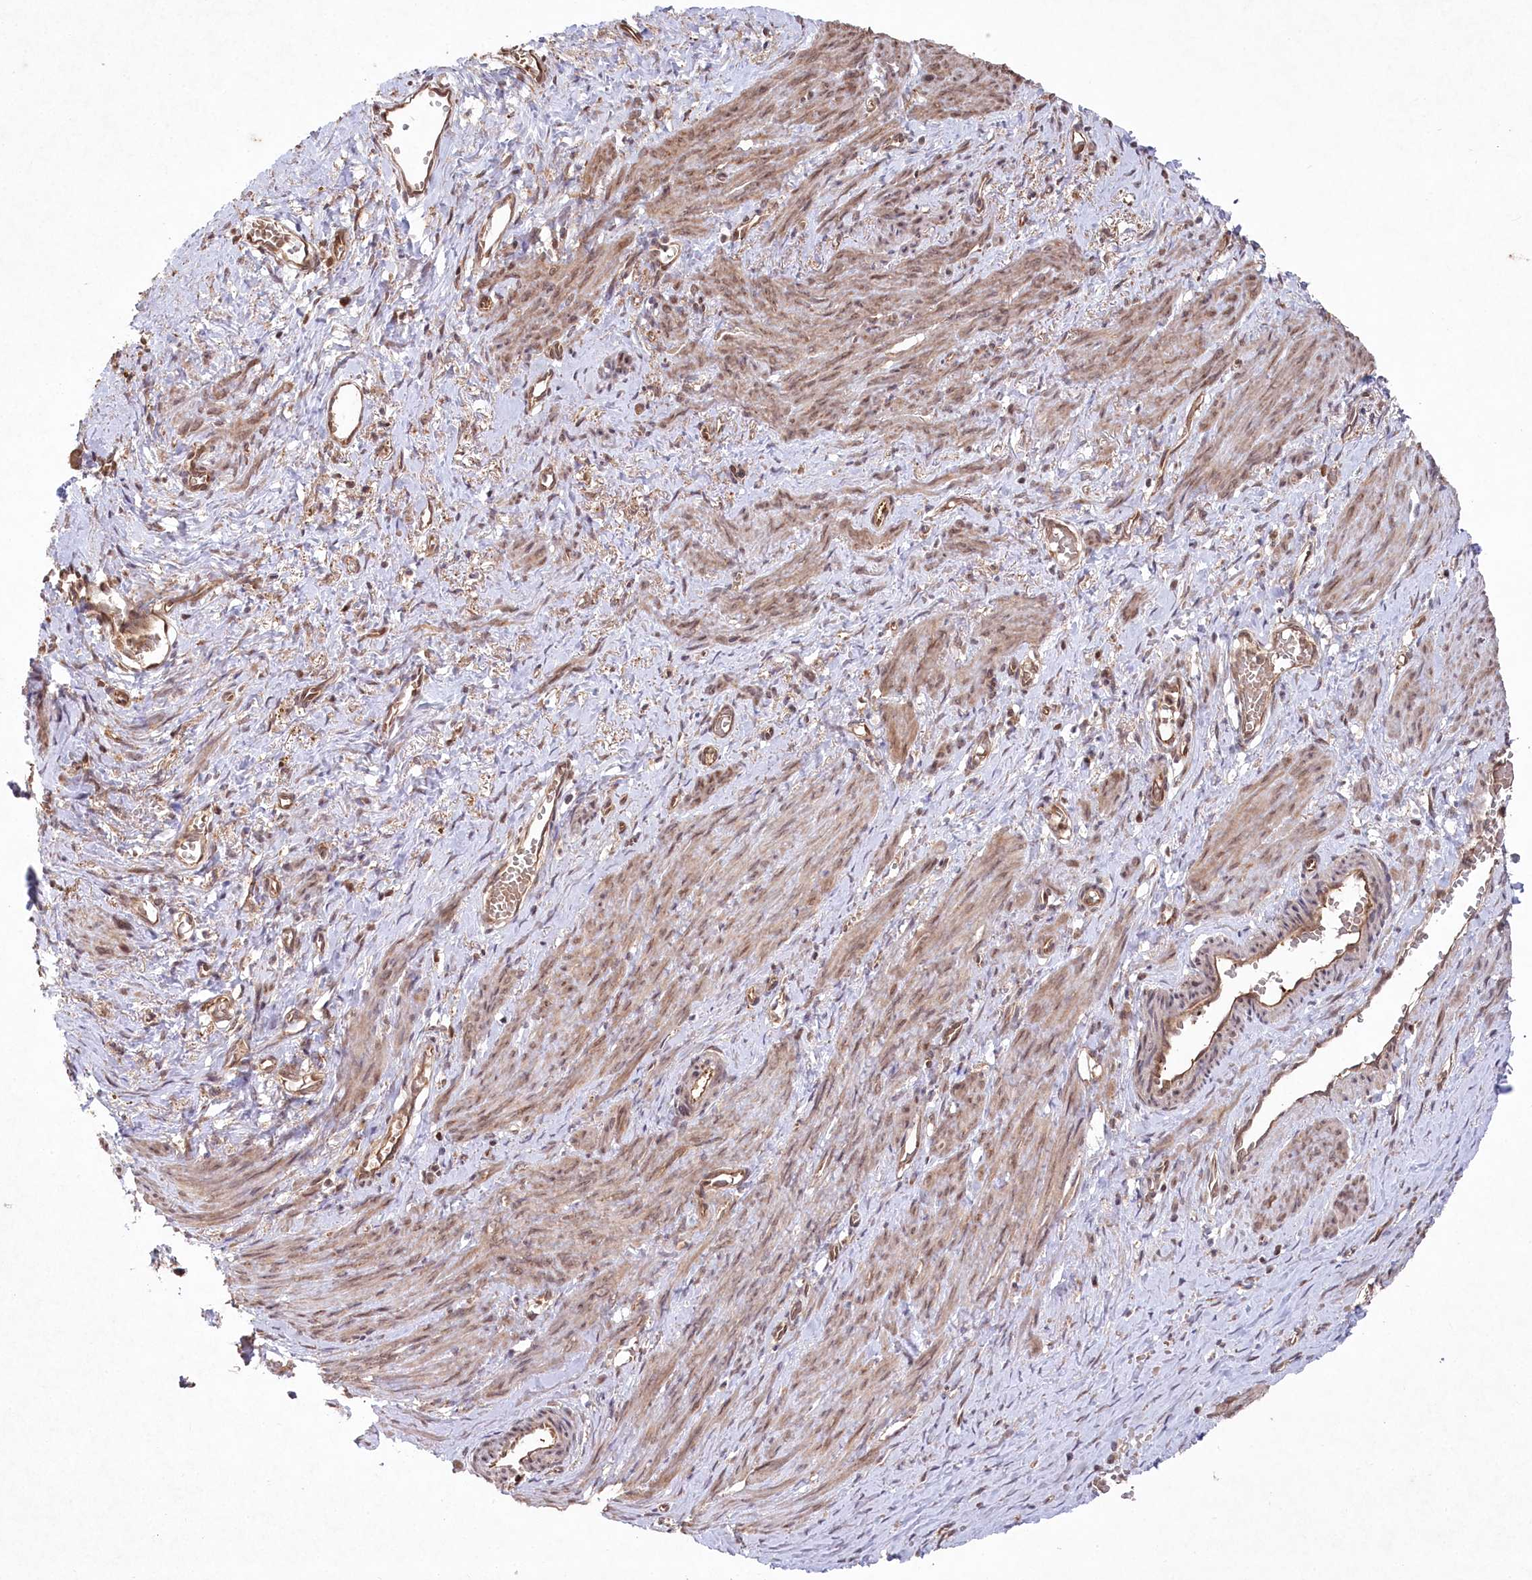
{"staining": {"intensity": "moderate", "quantity": ">75%", "location": "cytoplasmic/membranous,nuclear"}, "tissue": "smooth muscle", "cell_type": "Smooth muscle cells", "image_type": "normal", "snomed": [{"axis": "morphology", "description": "Normal tissue, NOS"}, {"axis": "topography", "description": "Endometrium"}], "caption": "Immunohistochemistry (IHC) of unremarkable human smooth muscle exhibits medium levels of moderate cytoplasmic/membranous,nuclear expression in approximately >75% of smooth muscle cells.", "gene": "PSMA1", "patient": {"sex": "female", "age": 33}}